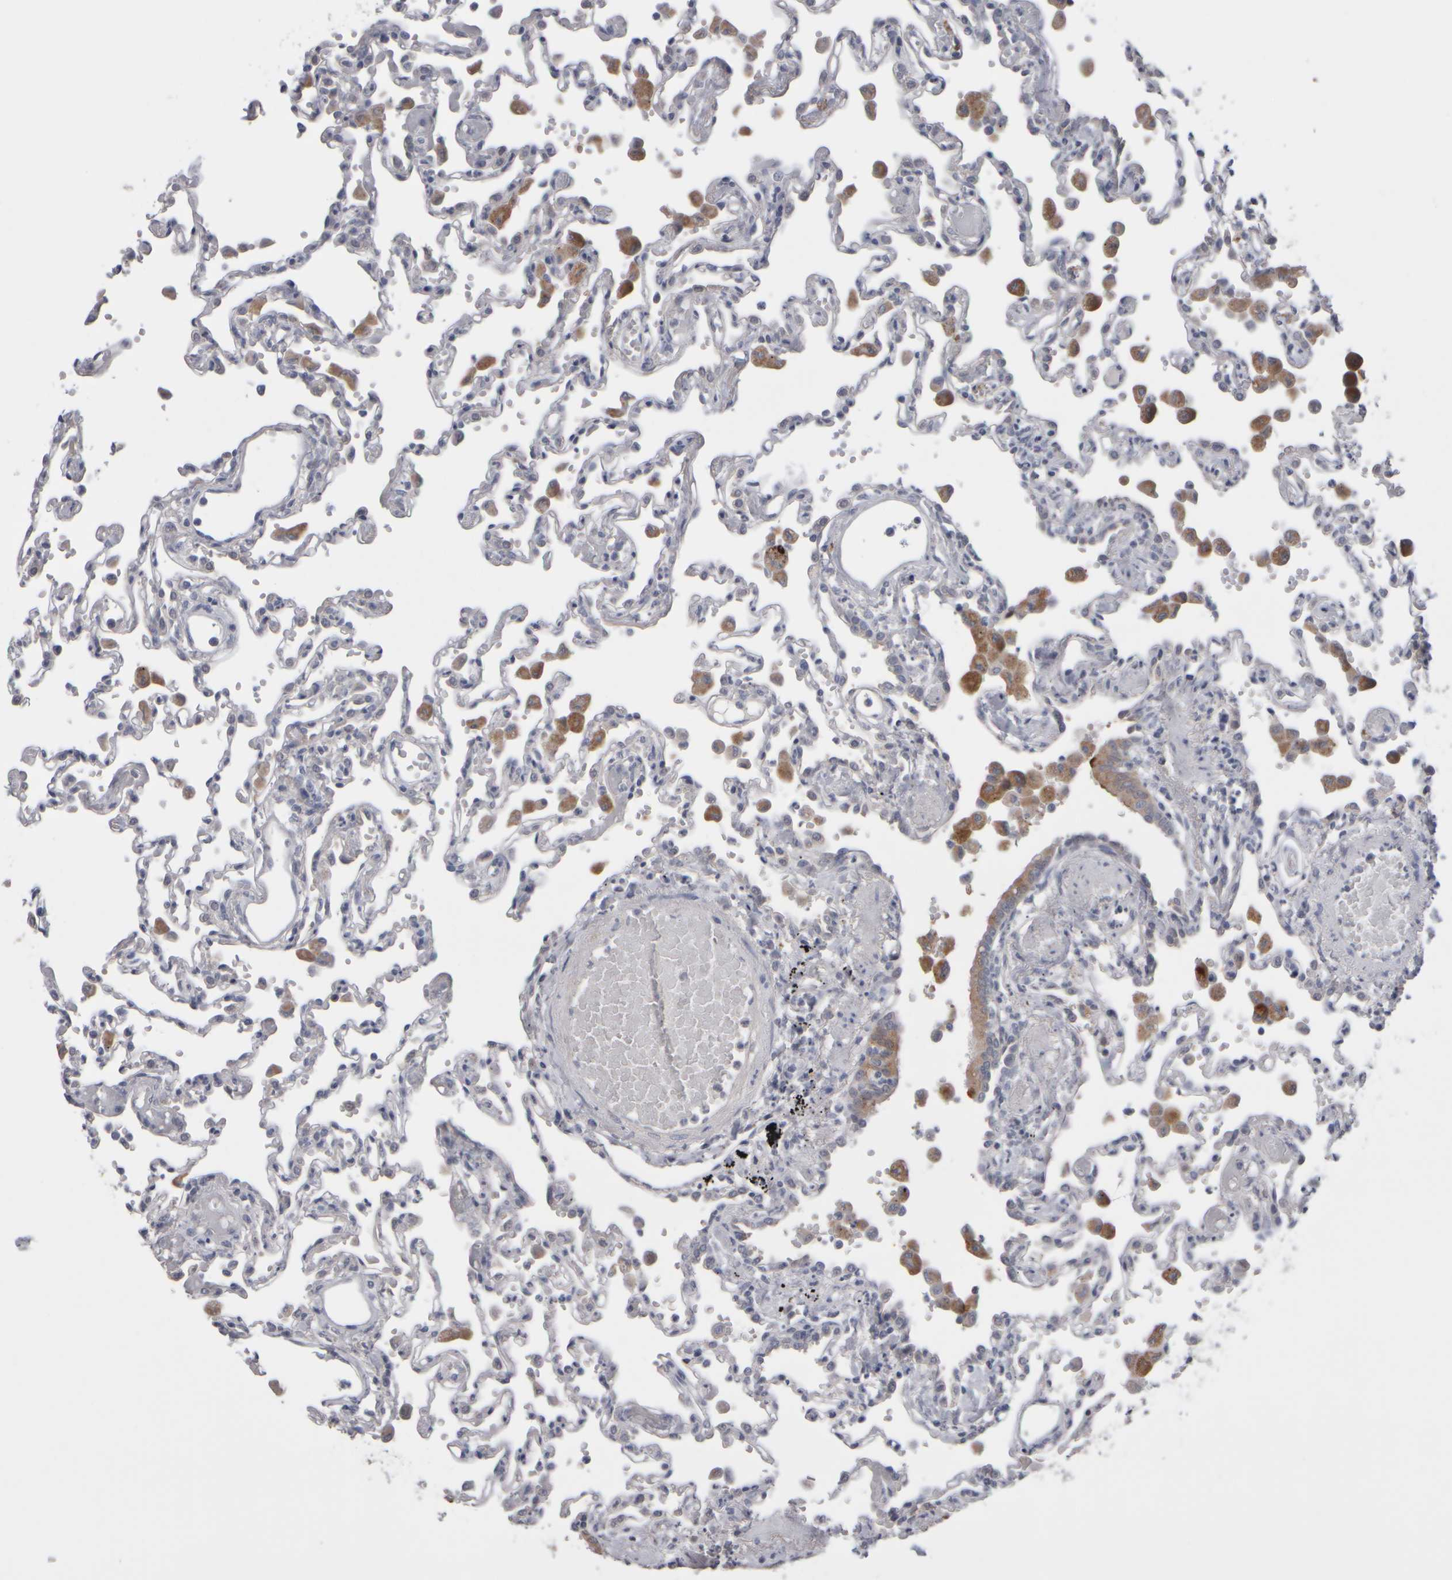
{"staining": {"intensity": "negative", "quantity": "none", "location": "none"}, "tissue": "lung", "cell_type": "Alveolar cells", "image_type": "normal", "snomed": [{"axis": "morphology", "description": "Normal tissue, NOS"}, {"axis": "topography", "description": "Bronchus"}, {"axis": "topography", "description": "Lung"}], "caption": "Lung stained for a protein using immunohistochemistry (IHC) shows no expression alveolar cells.", "gene": "EPHX2", "patient": {"sex": "female", "age": 49}}